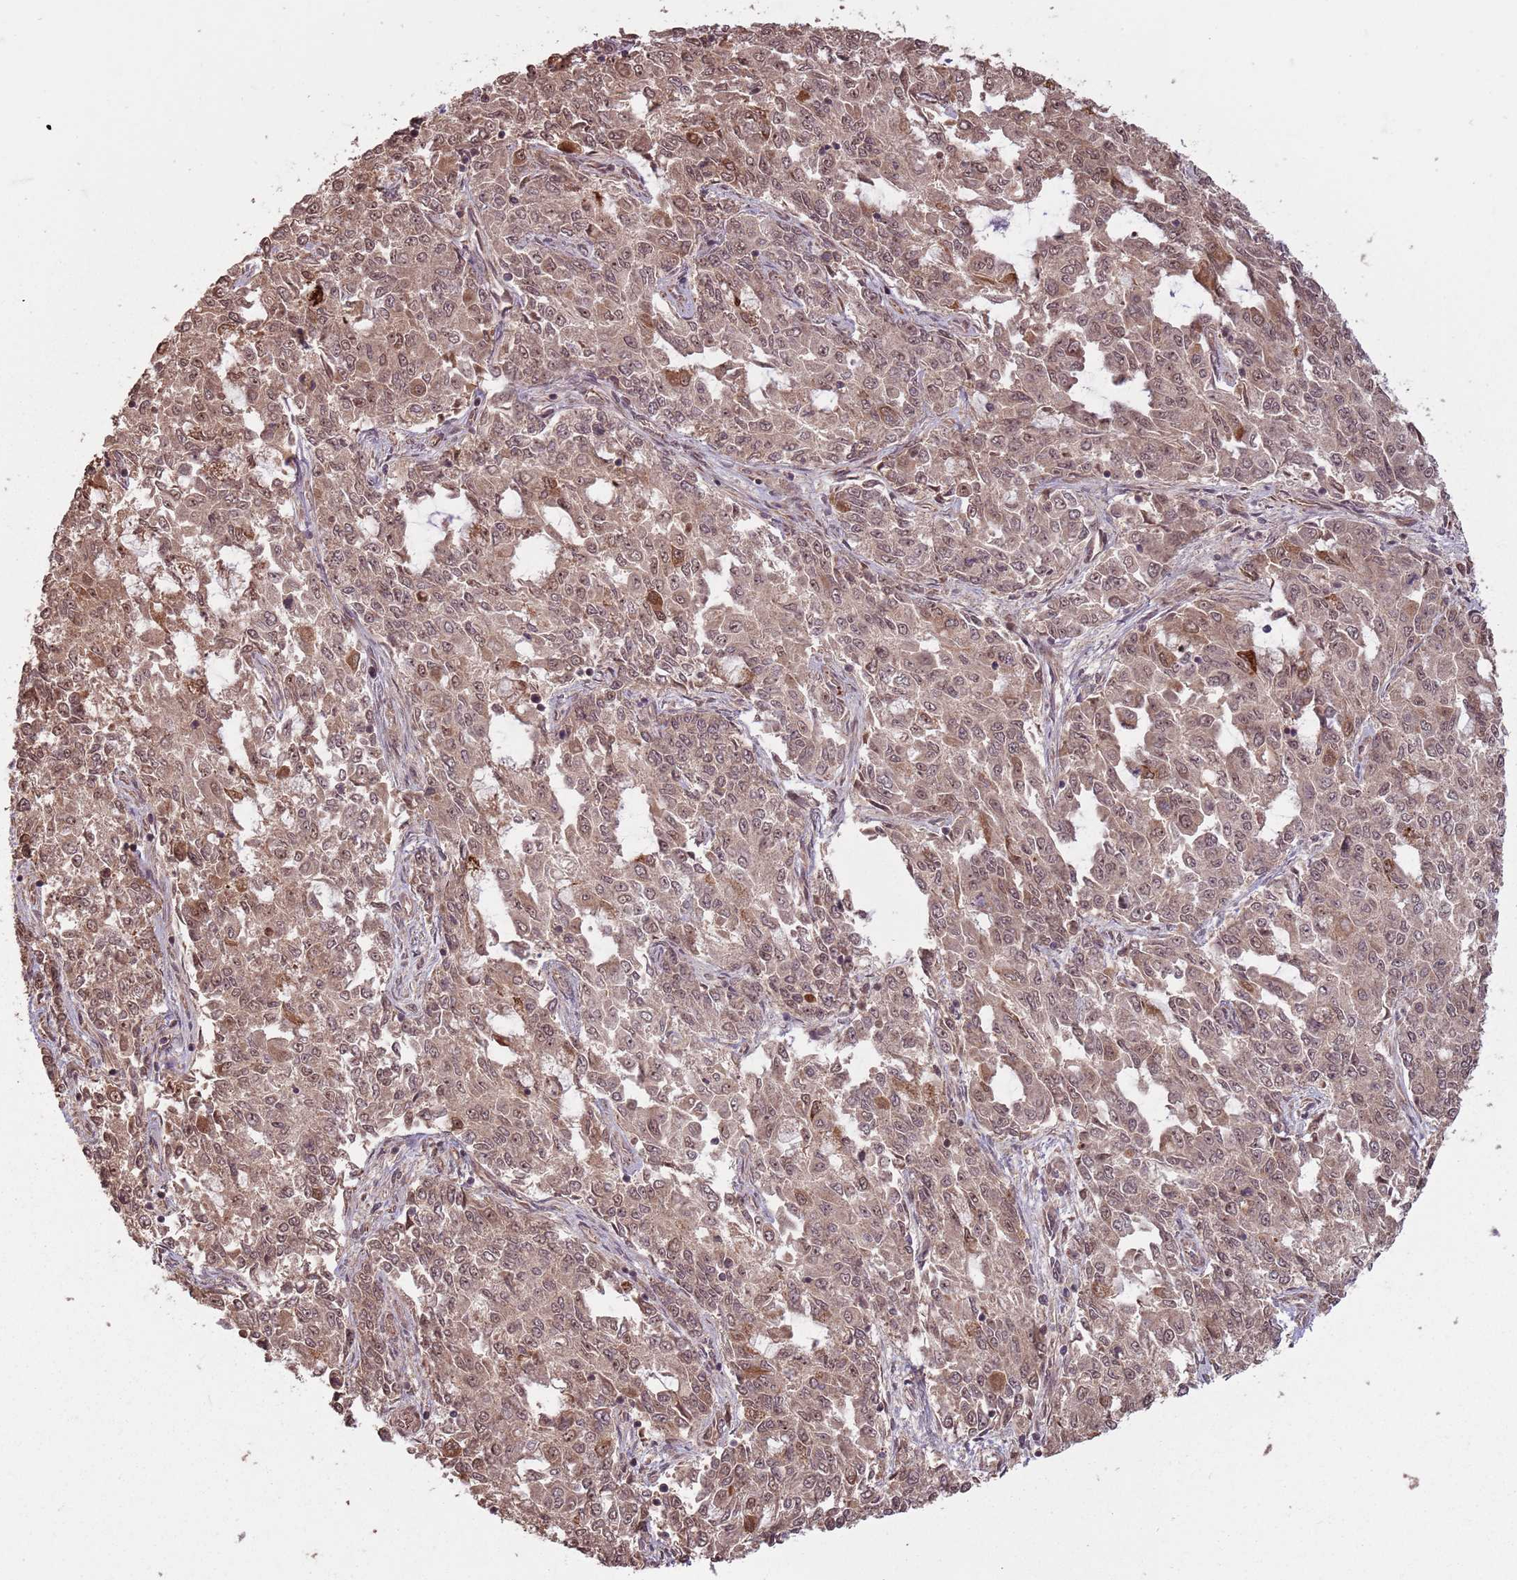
{"staining": {"intensity": "moderate", "quantity": ">75%", "location": "cytoplasmic/membranous,nuclear"}, "tissue": "endometrial cancer", "cell_type": "Tumor cells", "image_type": "cancer", "snomed": [{"axis": "morphology", "description": "Adenocarcinoma, NOS"}, {"axis": "topography", "description": "Endometrium"}], "caption": "This is an image of immunohistochemistry staining of endometrial cancer, which shows moderate expression in the cytoplasmic/membranous and nuclear of tumor cells.", "gene": "ADAMTS3", "patient": {"sex": "female", "age": 50}}